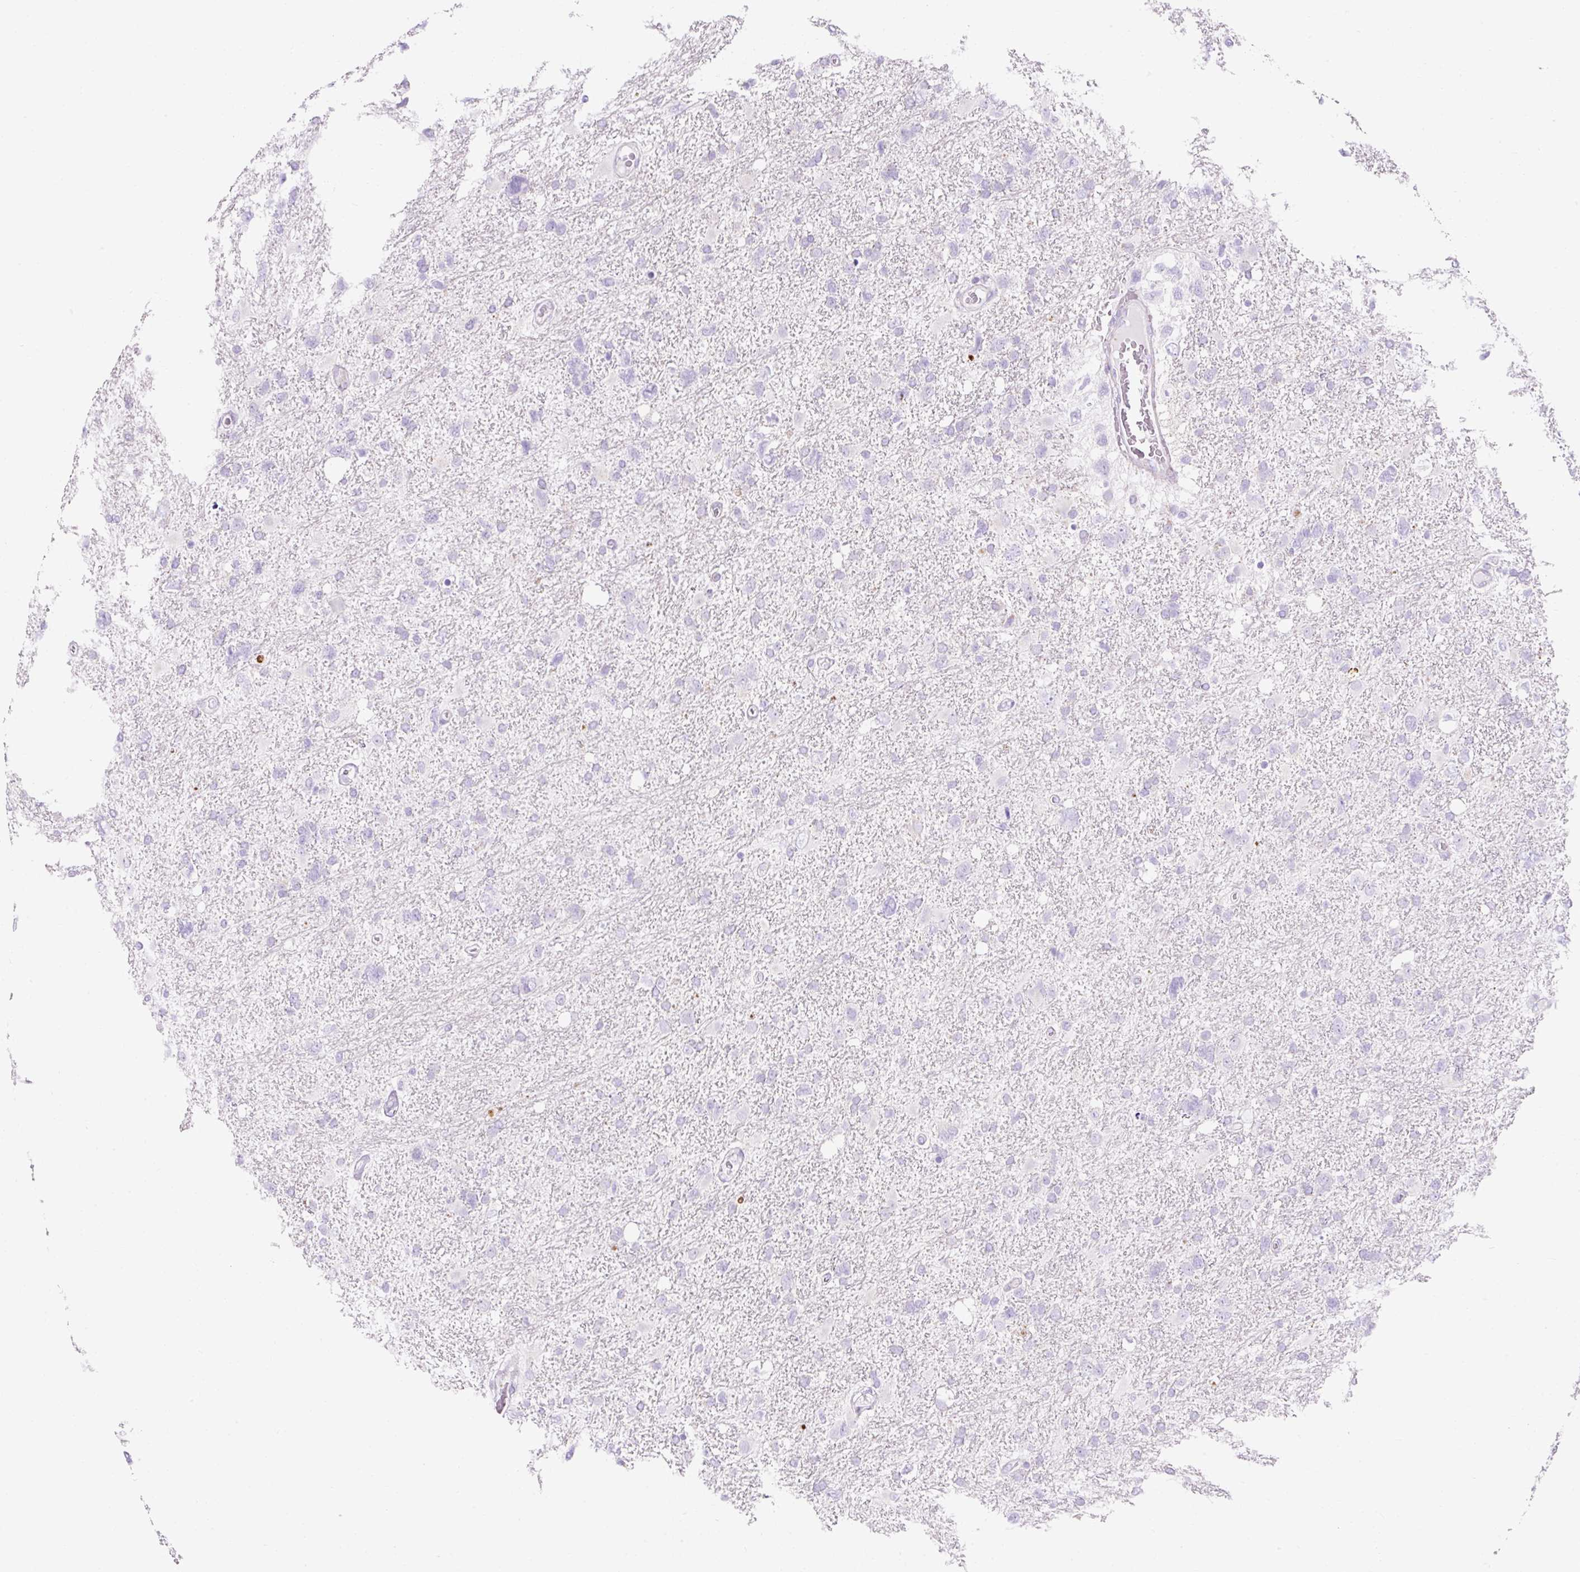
{"staining": {"intensity": "negative", "quantity": "none", "location": "none"}, "tissue": "glioma", "cell_type": "Tumor cells", "image_type": "cancer", "snomed": [{"axis": "morphology", "description": "Glioma, malignant, High grade"}, {"axis": "topography", "description": "Brain"}], "caption": "Immunohistochemical staining of malignant glioma (high-grade) displays no significant staining in tumor cells.", "gene": "PLPP2", "patient": {"sex": "male", "age": 61}}